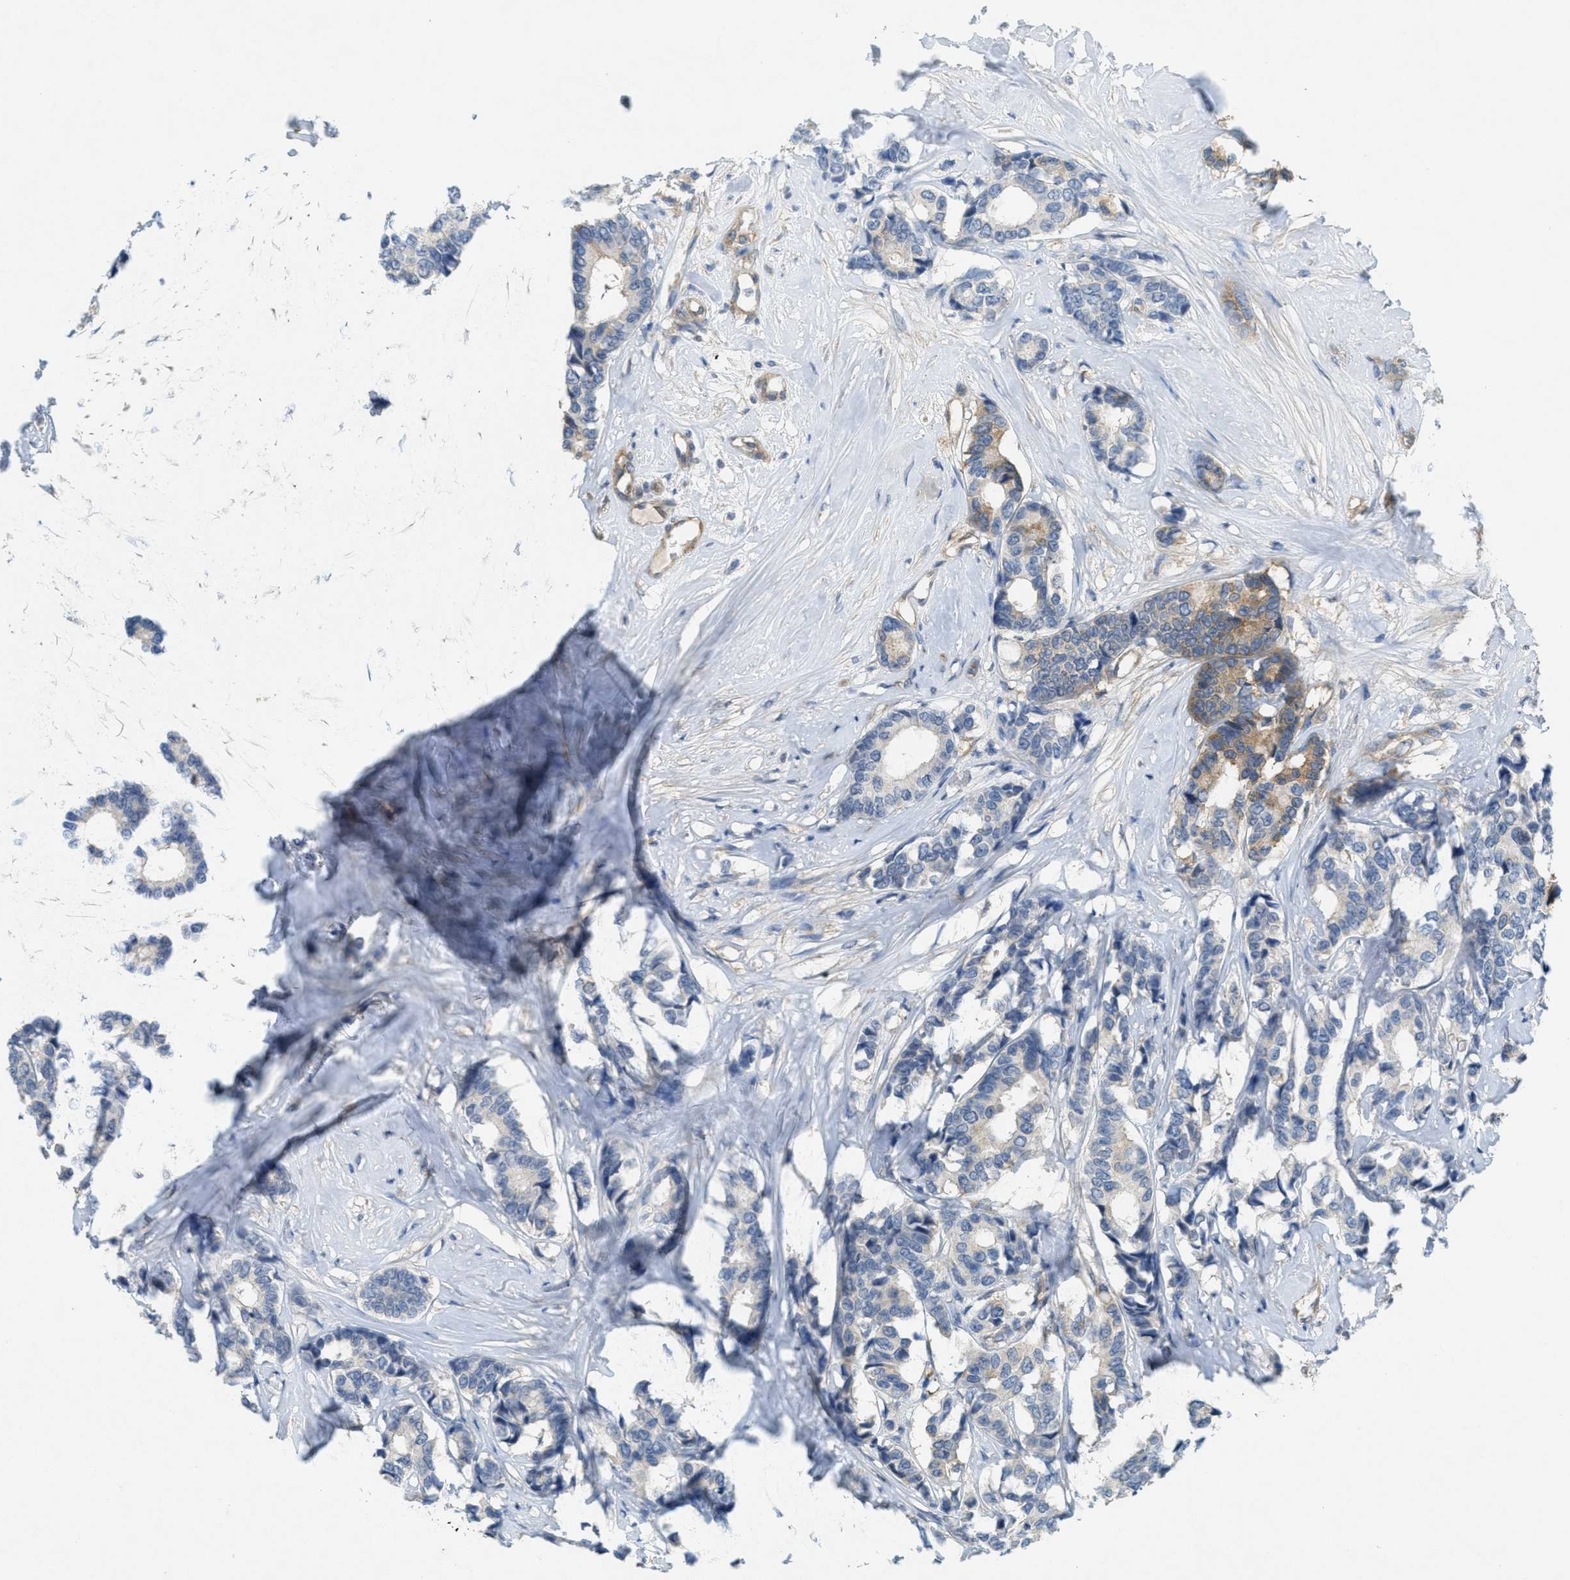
{"staining": {"intensity": "moderate", "quantity": "25%-75%", "location": "cytoplasmic/membranous"}, "tissue": "breast cancer", "cell_type": "Tumor cells", "image_type": "cancer", "snomed": [{"axis": "morphology", "description": "Duct carcinoma"}, {"axis": "topography", "description": "Breast"}], "caption": "A histopathology image of human infiltrating ductal carcinoma (breast) stained for a protein reveals moderate cytoplasmic/membranous brown staining in tumor cells. (DAB (3,3'-diaminobenzidine) IHC, brown staining for protein, blue staining for nuclei).", "gene": "ZFYVE9", "patient": {"sex": "female", "age": 87}}